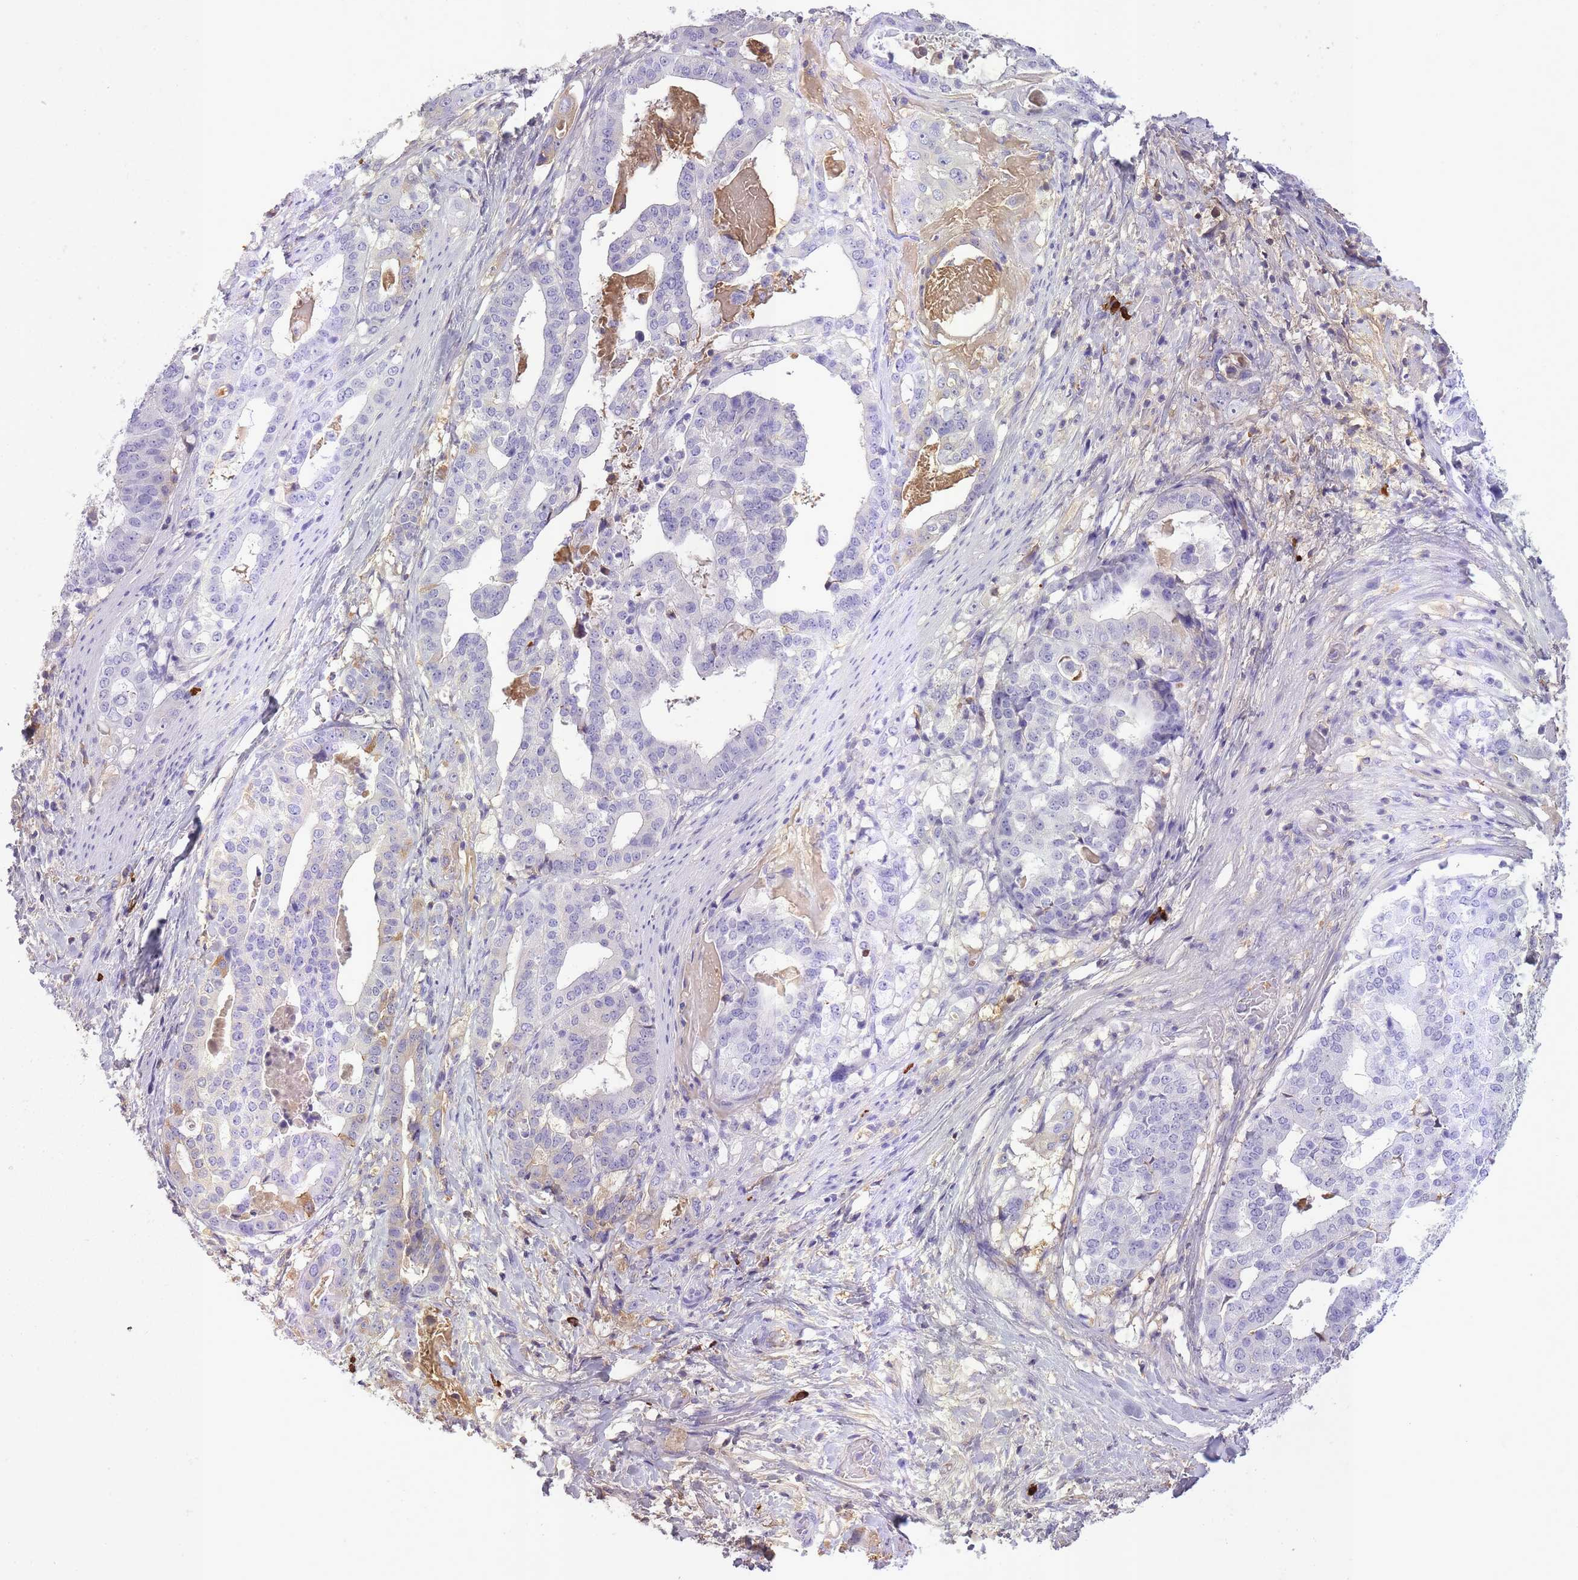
{"staining": {"intensity": "negative", "quantity": "none", "location": "none"}, "tissue": "stomach cancer", "cell_type": "Tumor cells", "image_type": "cancer", "snomed": [{"axis": "morphology", "description": "Adenocarcinoma, NOS"}, {"axis": "topography", "description": "Stomach"}], "caption": "High magnification brightfield microscopy of stomach adenocarcinoma stained with DAB (brown) and counterstained with hematoxylin (blue): tumor cells show no significant expression. (DAB immunohistochemistry with hematoxylin counter stain).", "gene": "IGKV1D-42", "patient": {"sex": "male", "age": 48}}